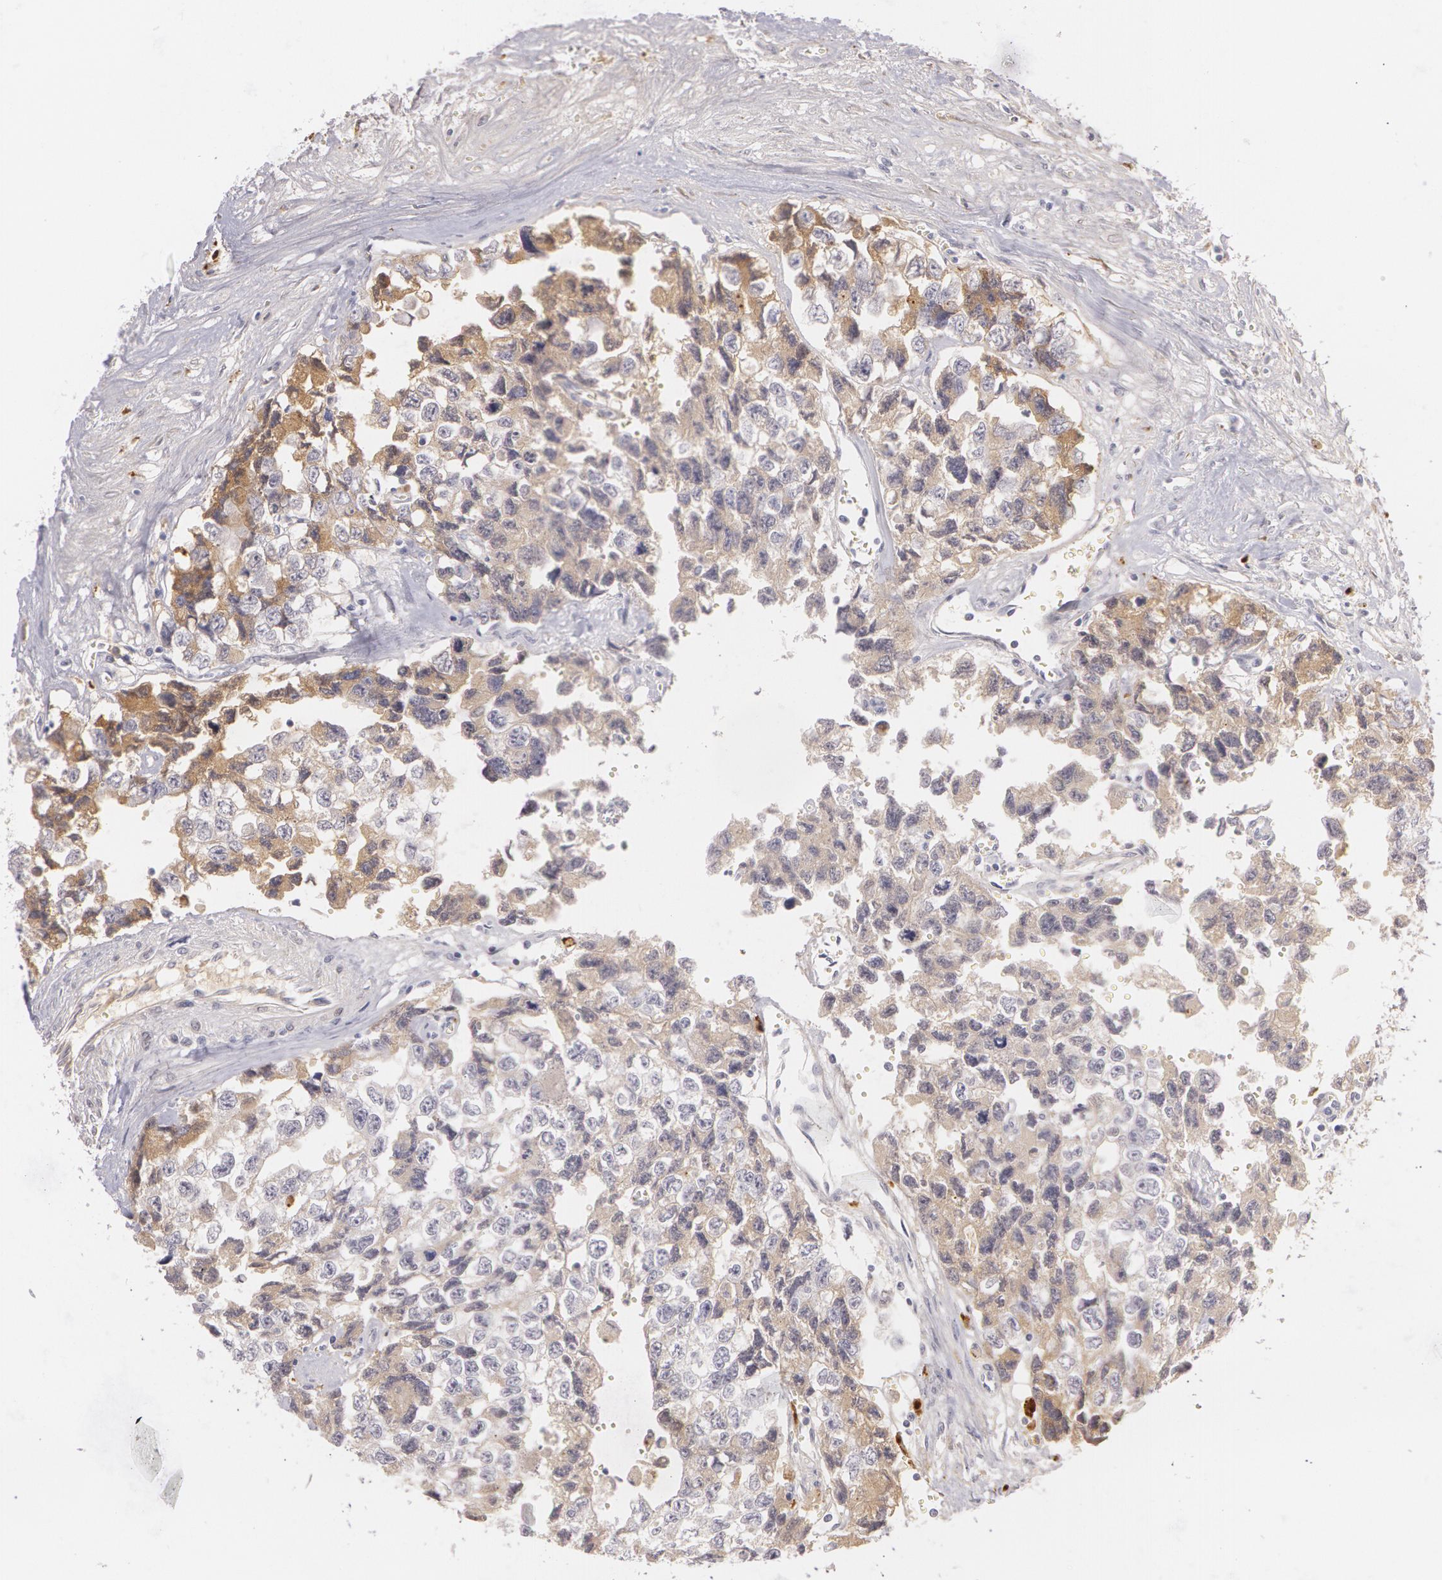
{"staining": {"intensity": "weak", "quantity": "25%-75%", "location": "cytoplasmic/membranous"}, "tissue": "testis cancer", "cell_type": "Tumor cells", "image_type": "cancer", "snomed": [{"axis": "morphology", "description": "Carcinoma, Embryonal, NOS"}, {"axis": "topography", "description": "Testis"}], "caption": "A brown stain labels weak cytoplasmic/membranous expression of a protein in human testis cancer (embryonal carcinoma) tumor cells. (DAB (3,3'-diaminobenzidine) IHC, brown staining for protein, blue staining for nuclei).", "gene": "LBP", "patient": {"sex": "male", "age": 31}}